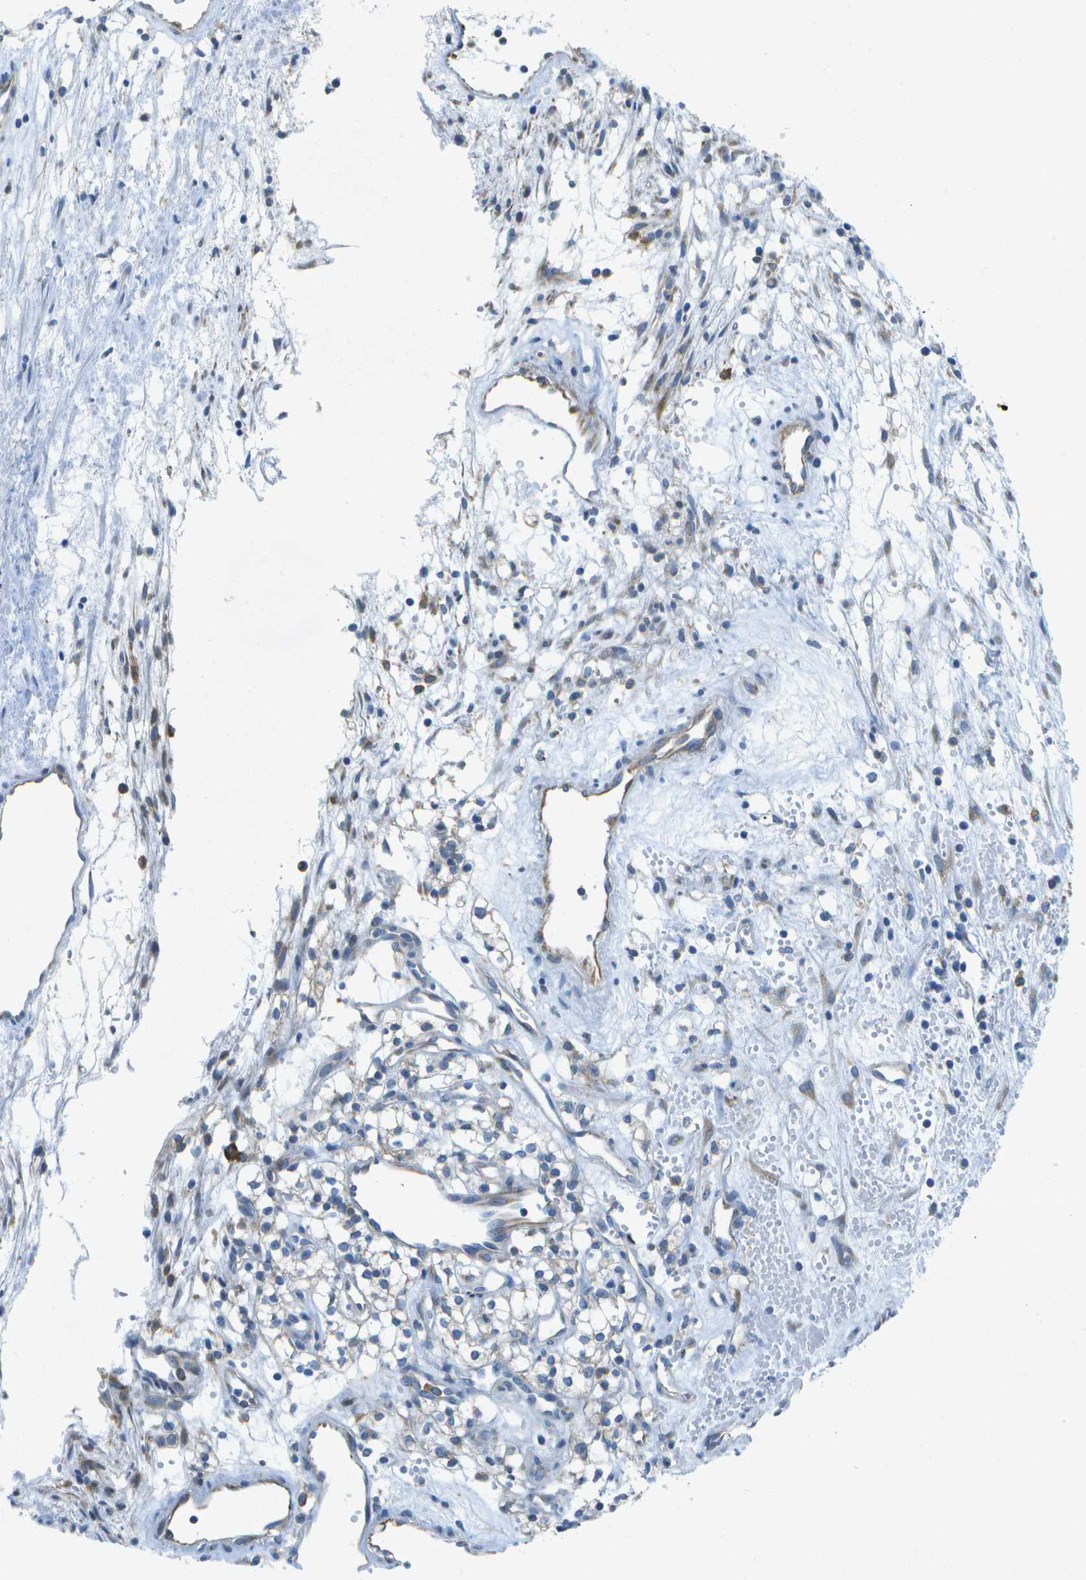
{"staining": {"intensity": "negative", "quantity": "none", "location": "none"}, "tissue": "renal cancer", "cell_type": "Tumor cells", "image_type": "cancer", "snomed": [{"axis": "morphology", "description": "Adenocarcinoma, NOS"}, {"axis": "topography", "description": "Kidney"}], "caption": "The image exhibits no staining of tumor cells in renal cancer.", "gene": "WNK2", "patient": {"sex": "male", "age": 59}}